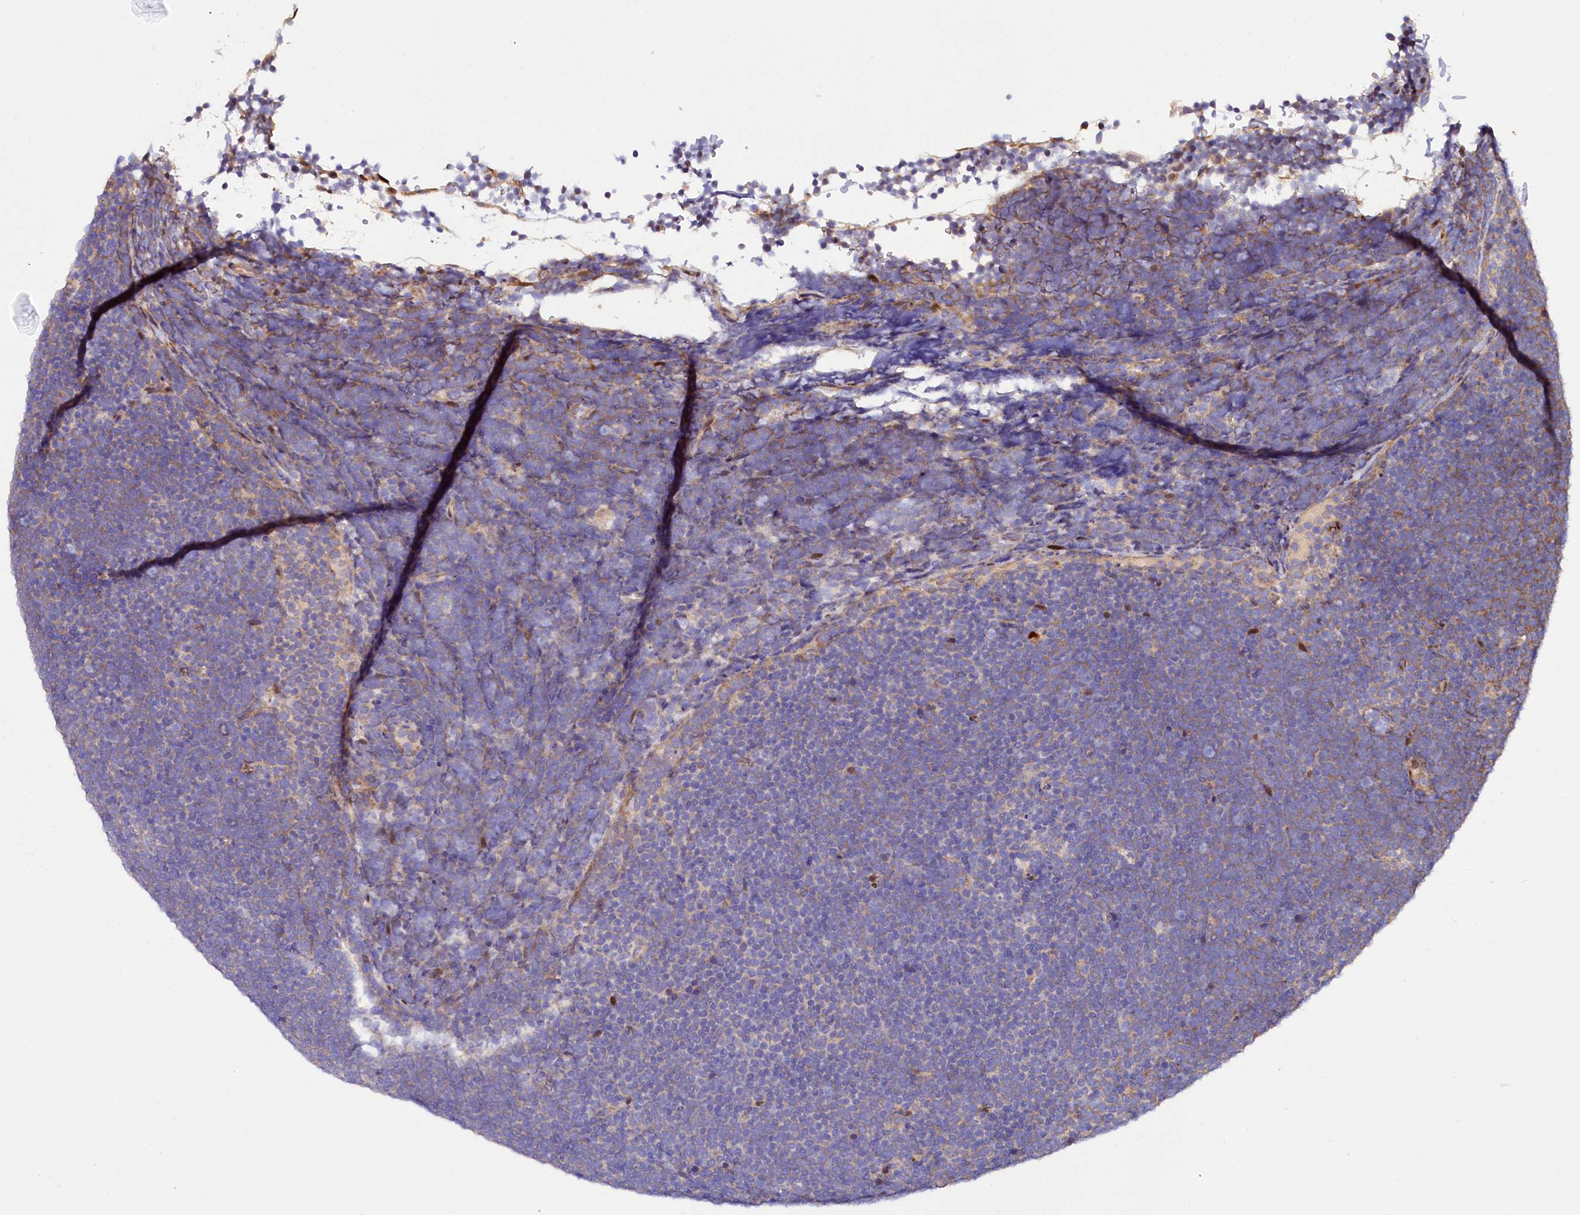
{"staining": {"intensity": "weak", "quantity": "<25%", "location": "cytoplasmic/membranous"}, "tissue": "lymphoma", "cell_type": "Tumor cells", "image_type": "cancer", "snomed": [{"axis": "morphology", "description": "Malignant lymphoma, non-Hodgkin's type, High grade"}, {"axis": "topography", "description": "Lymph node"}], "caption": "Immunohistochemistry micrograph of human malignant lymphoma, non-Hodgkin's type (high-grade) stained for a protein (brown), which reveals no expression in tumor cells.", "gene": "PDZRN3", "patient": {"sex": "male", "age": 13}}